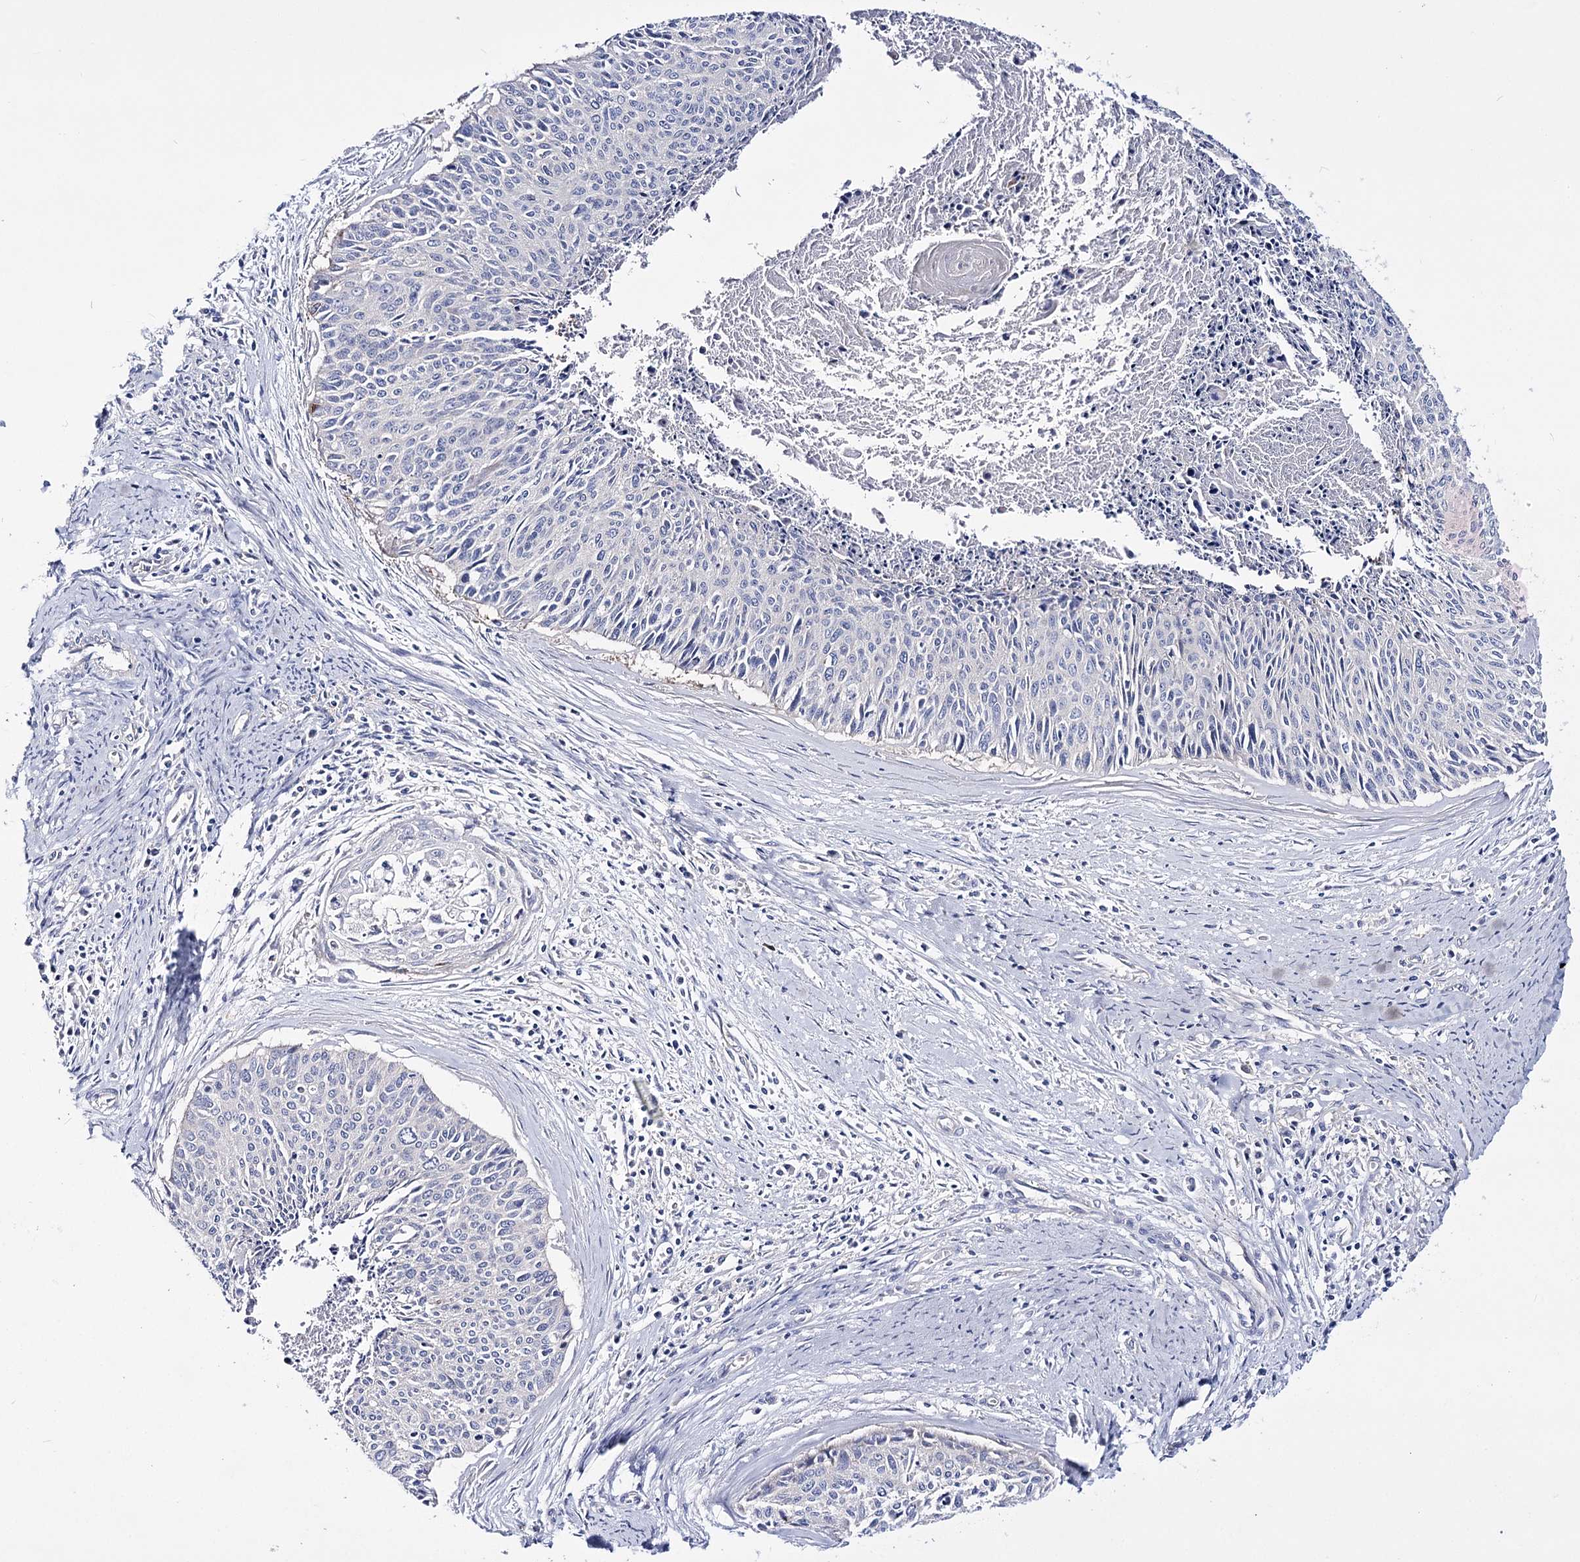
{"staining": {"intensity": "negative", "quantity": "none", "location": "none"}, "tissue": "cervical cancer", "cell_type": "Tumor cells", "image_type": "cancer", "snomed": [{"axis": "morphology", "description": "Squamous cell carcinoma, NOS"}, {"axis": "topography", "description": "Cervix"}], "caption": "Tumor cells are negative for brown protein staining in cervical cancer (squamous cell carcinoma).", "gene": "LRRC34", "patient": {"sex": "female", "age": 55}}